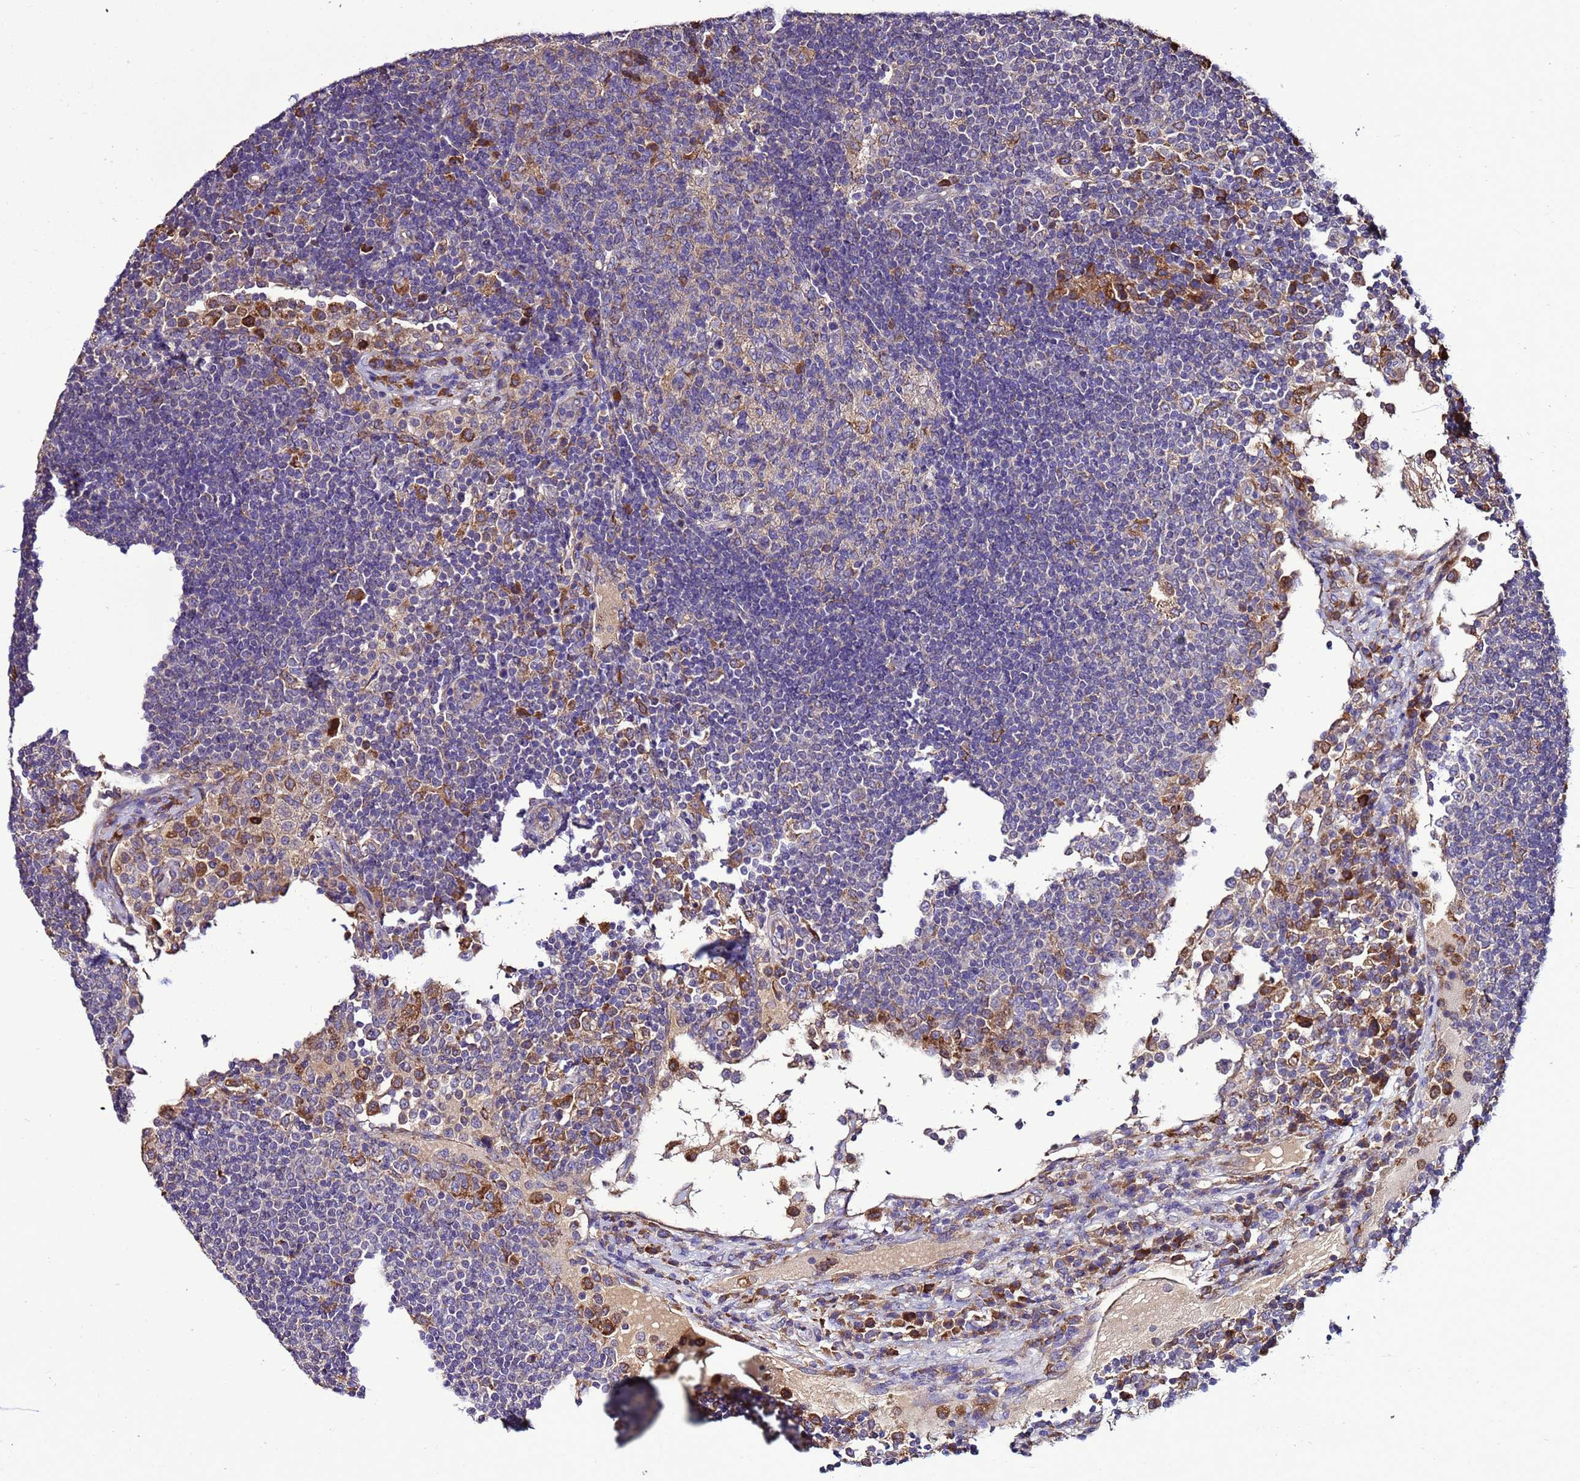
{"staining": {"intensity": "moderate", "quantity": "<25%", "location": "cytoplasmic/membranous"}, "tissue": "lymph node", "cell_type": "Germinal center cells", "image_type": "normal", "snomed": [{"axis": "morphology", "description": "Normal tissue, NOS"}, {"axis": "topography", "description": "Lymph node"}], "caption": "Protein expression analysis of normal lymph node displays moderate cytoplasmic/membranous expression in approximately <25% of germinal center cells. (brown staining indicates protein expression, while blue staining denotes nuclei).", "gene": "ANTKMT", "patient": {"sex": "female", "age": 53}}